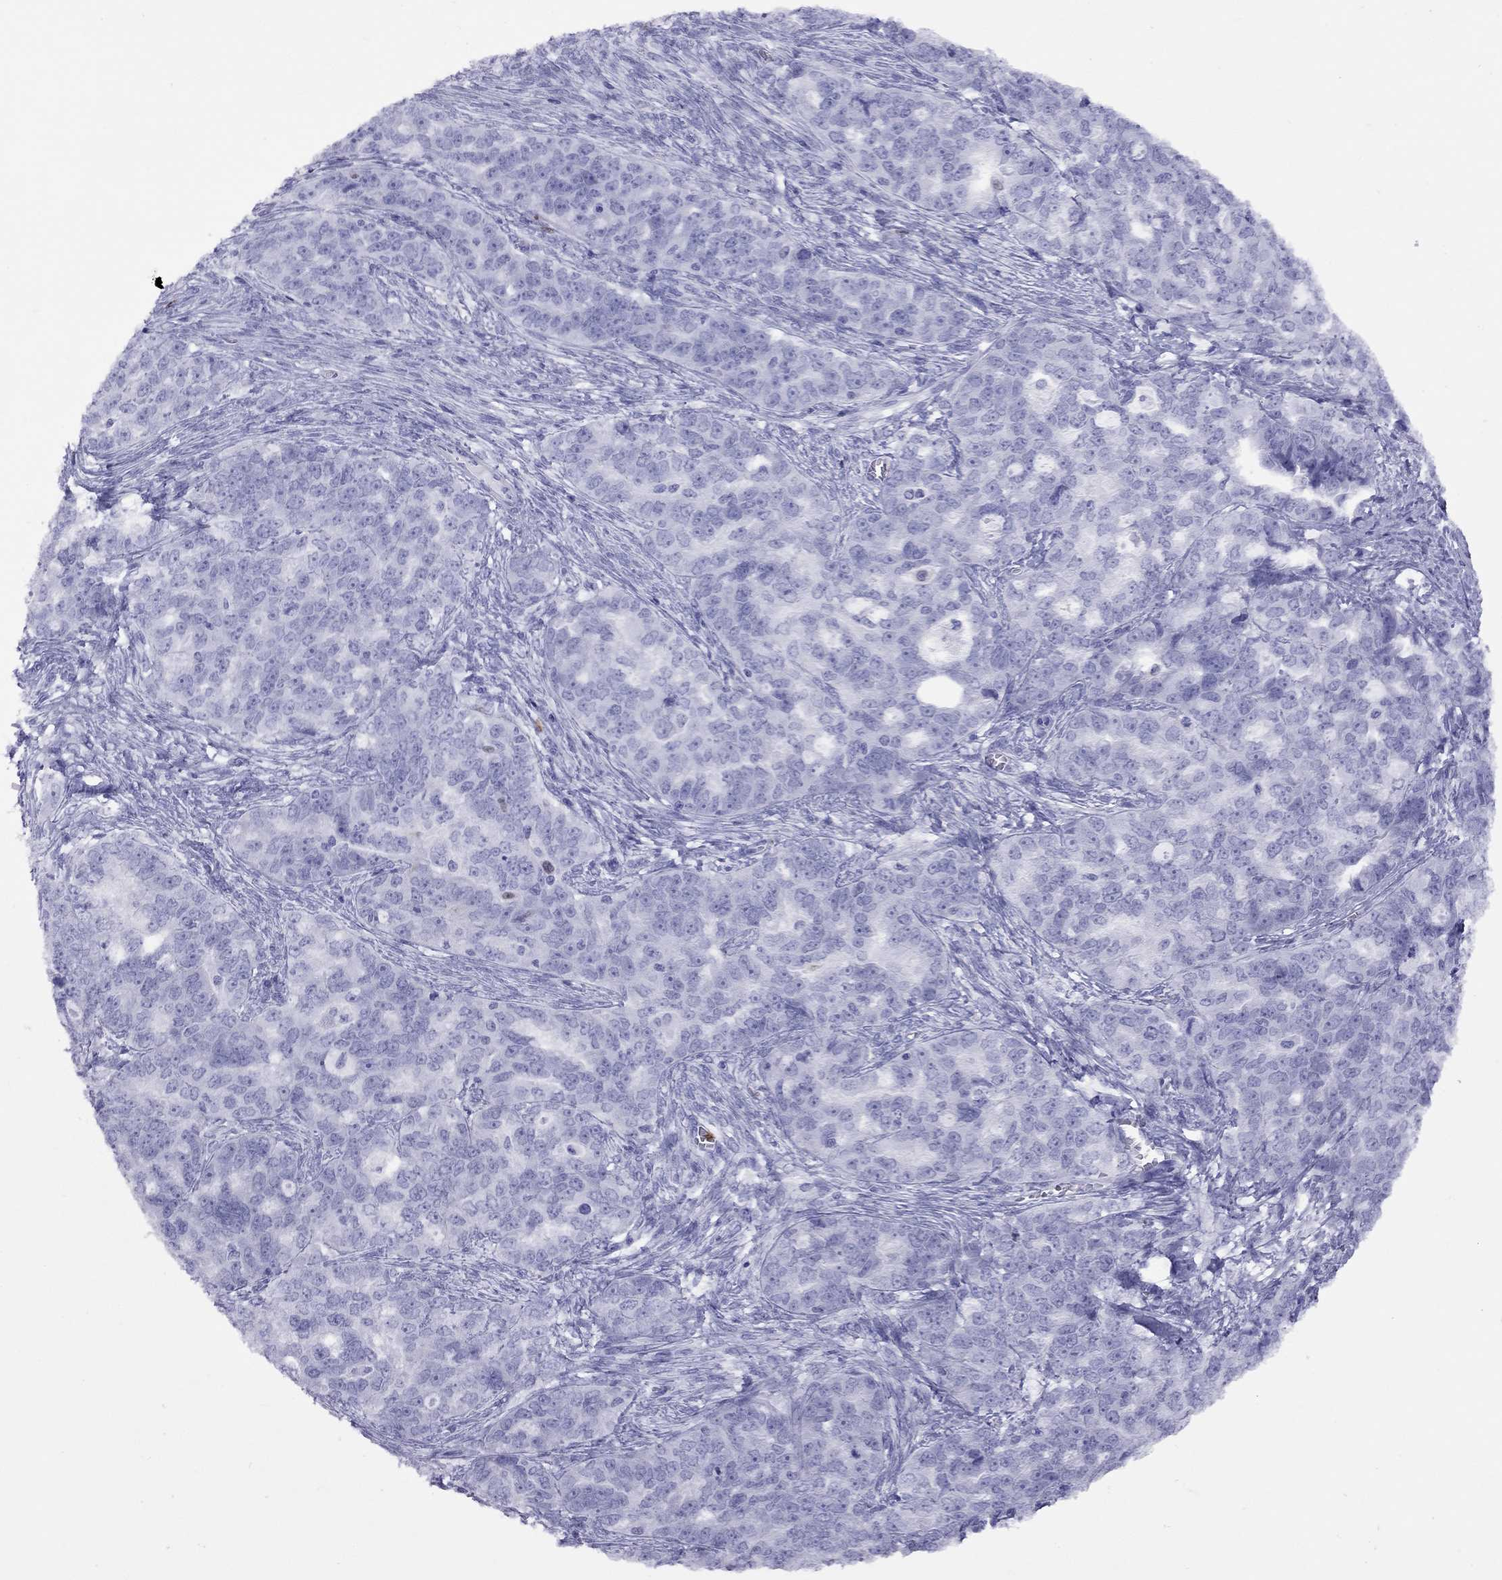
{"staining": {"intensity": "negative", "quantity": "none", "location": "none"}, "tissue": "ovarian cancer", "cell_type": "Tumor cells", "image_type": "cancer", "snomed": [{"axis": "morphology", "description": "Cystadenocarcinoma, serous, NOS"}, {"axis": "topography", "description": "Ovary"}], "caption": "Ovarian cancer (serous cystadenocarcinoma) was stained to show a protein in brown. There is no significant expression in tumor cells.", "gene": "SLAMF1", "patient": {"sex": "female", "age": 51}}